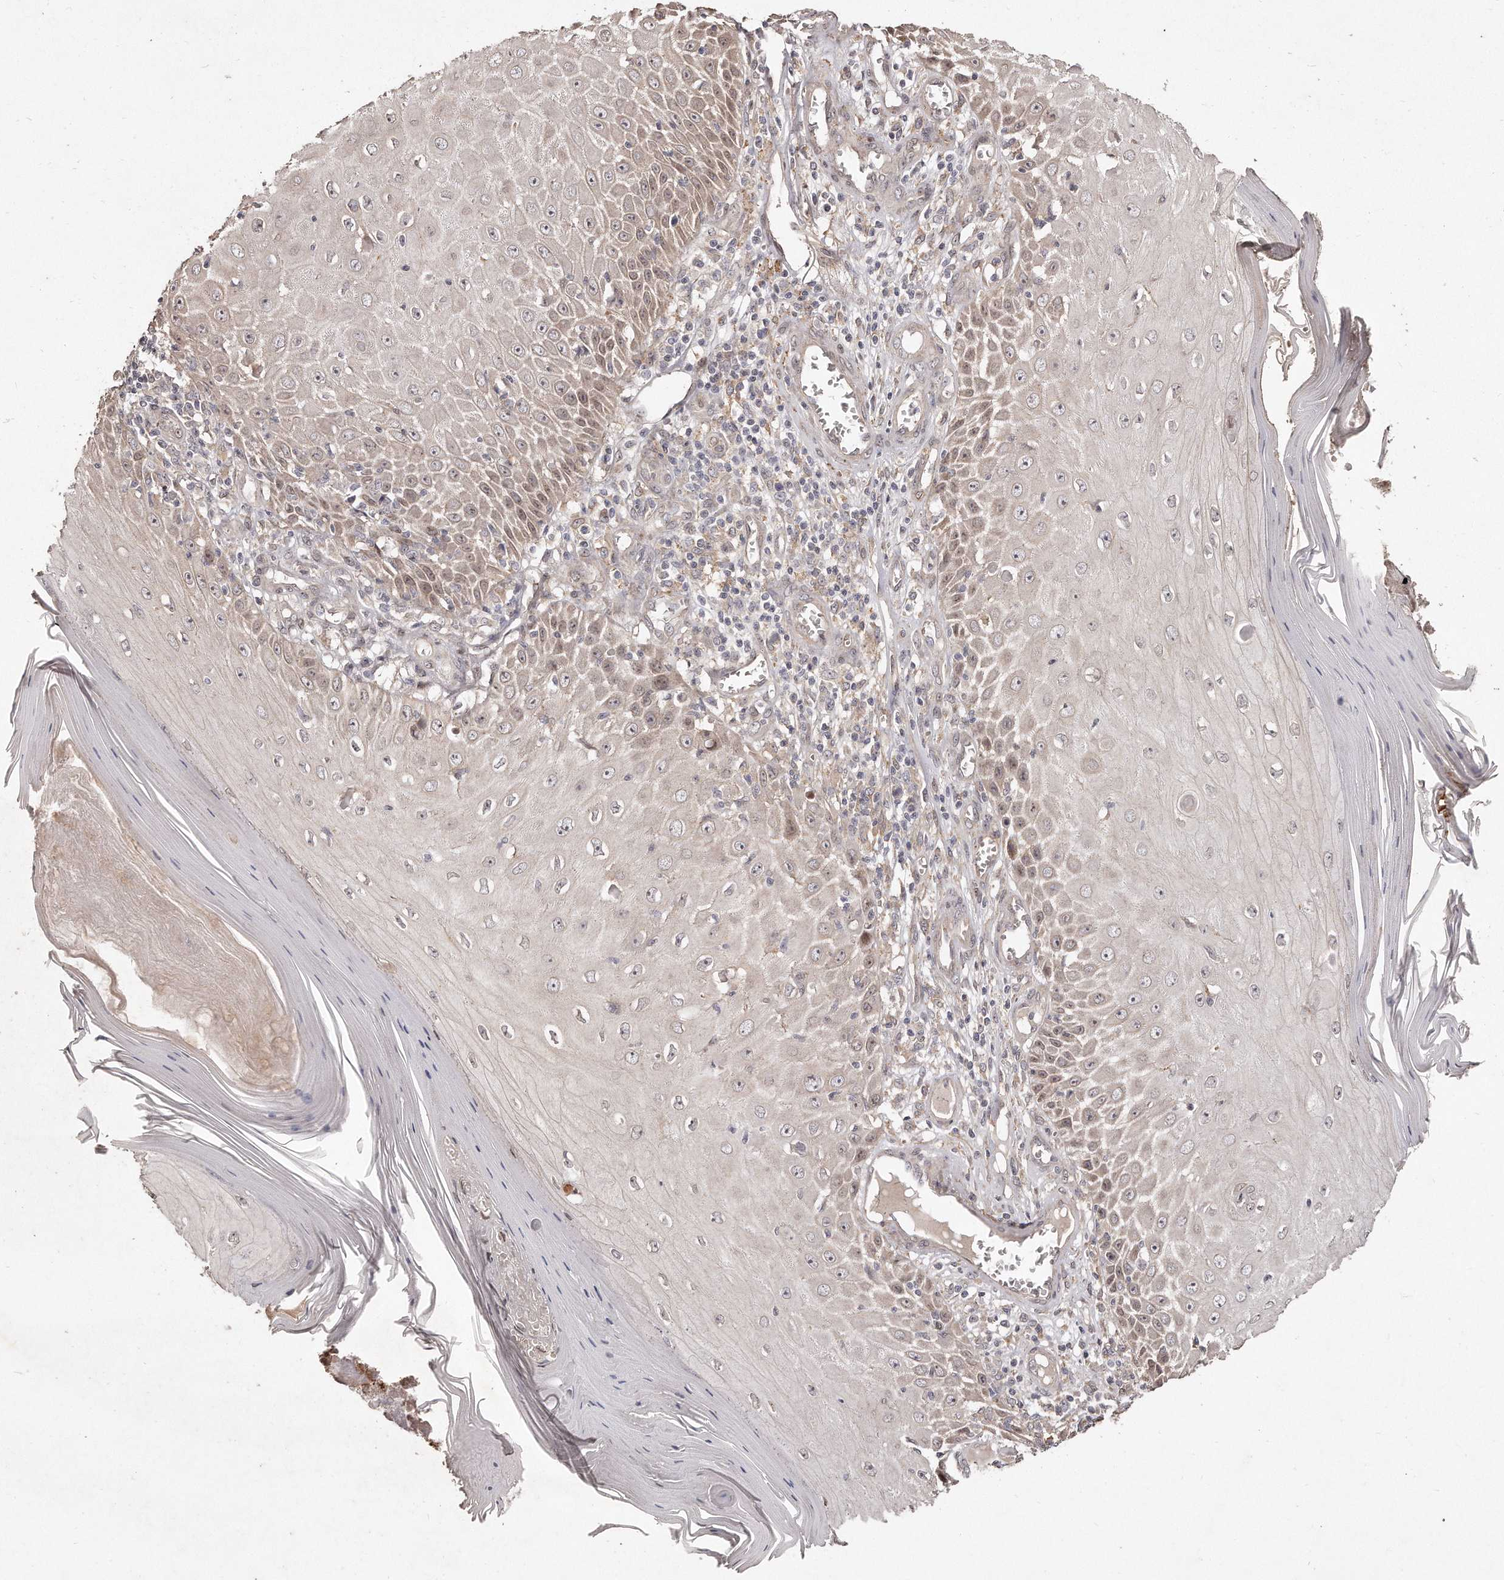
{"staining": {"intensity": "weak", "quantity": "25%-75%", "location": "cytoplasmic/membranous,nuclear"}, "tissue": "skin cancer", "cell_type": "Tumor cells", "image_type": "cancer", "snomed": [{"axis": "morphology", "description": "Squamous cell carcinoma, NOS"}, {"axis": "topography", "description": "Skin"}], "caption": "IHC (DAB (3,3'-diaminobenzidine)) staining of squamous cell carcinoma (skin) demonstrates weak cytoplasmic/membranous and nuclear protein staining in approximately 25%-75% of tumor cells. The staining was performed using DAB, with brown indicating positive protein expression. Nuclei are stained blue with hematoxylin.", "gene": "HASPIN", "patient": {"sex": "female", "age": 73}}